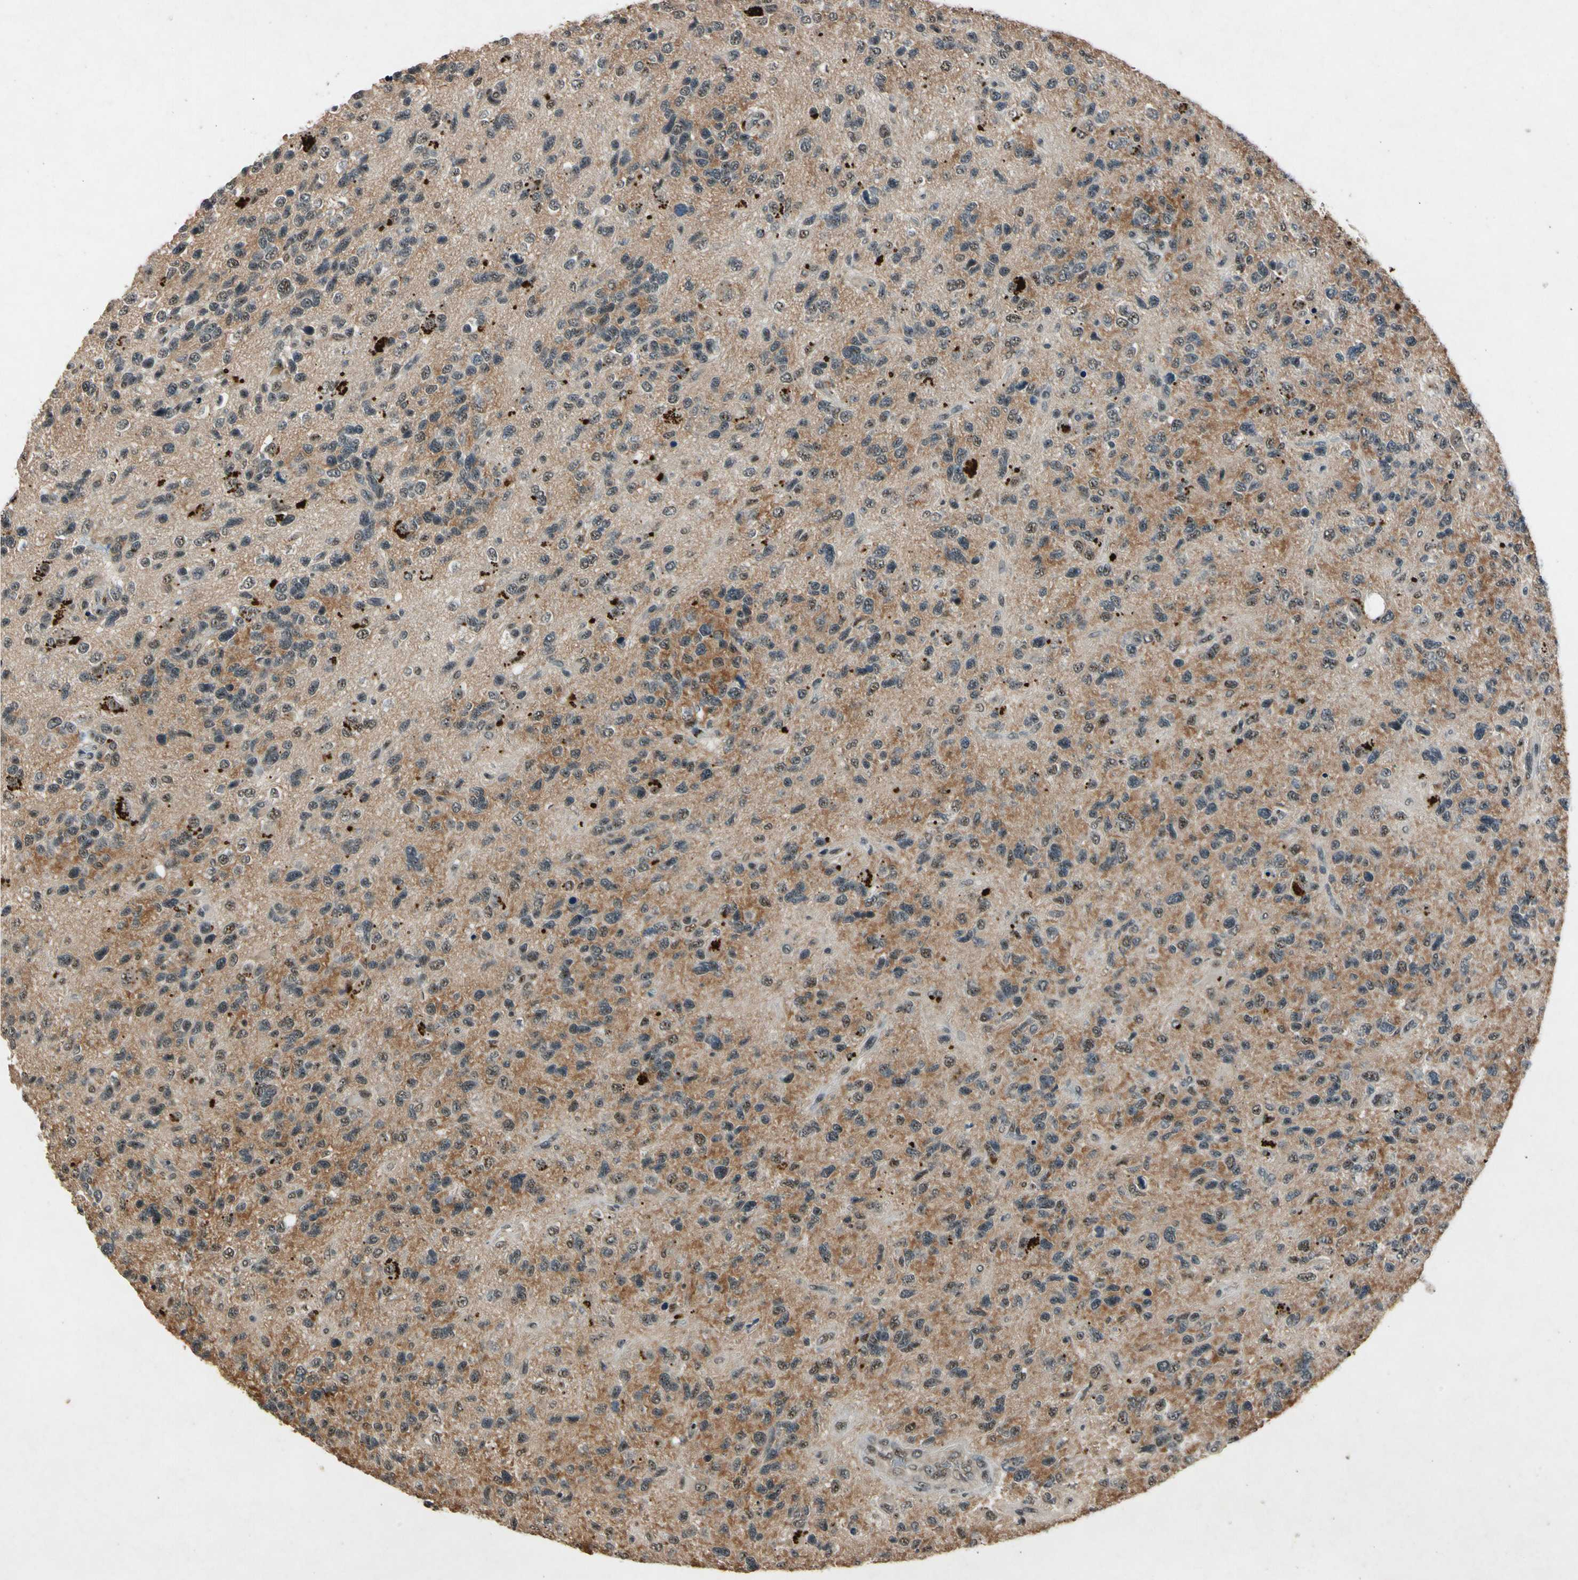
{"staining": {"intensity": "weak", "quantity": "25%-75%", "location": "nuclear"}, "tissue": "glioma", "cell_type": "Tumor cells", "image_type": "cancer", "snomed": [{"axis": "morphology", "description": "Glioma, malignant, High grade"}, {"axis": "topography", "description": "Brain"}], "caption": "Immunohistochemistry image of glioma stained for a protein (brown), which demonstrates low levels of weak nuclear positivity in approximately 25%-75% of tumor cells.", "gene": "PML", "patient": {"sex": "female", "age": 58}}